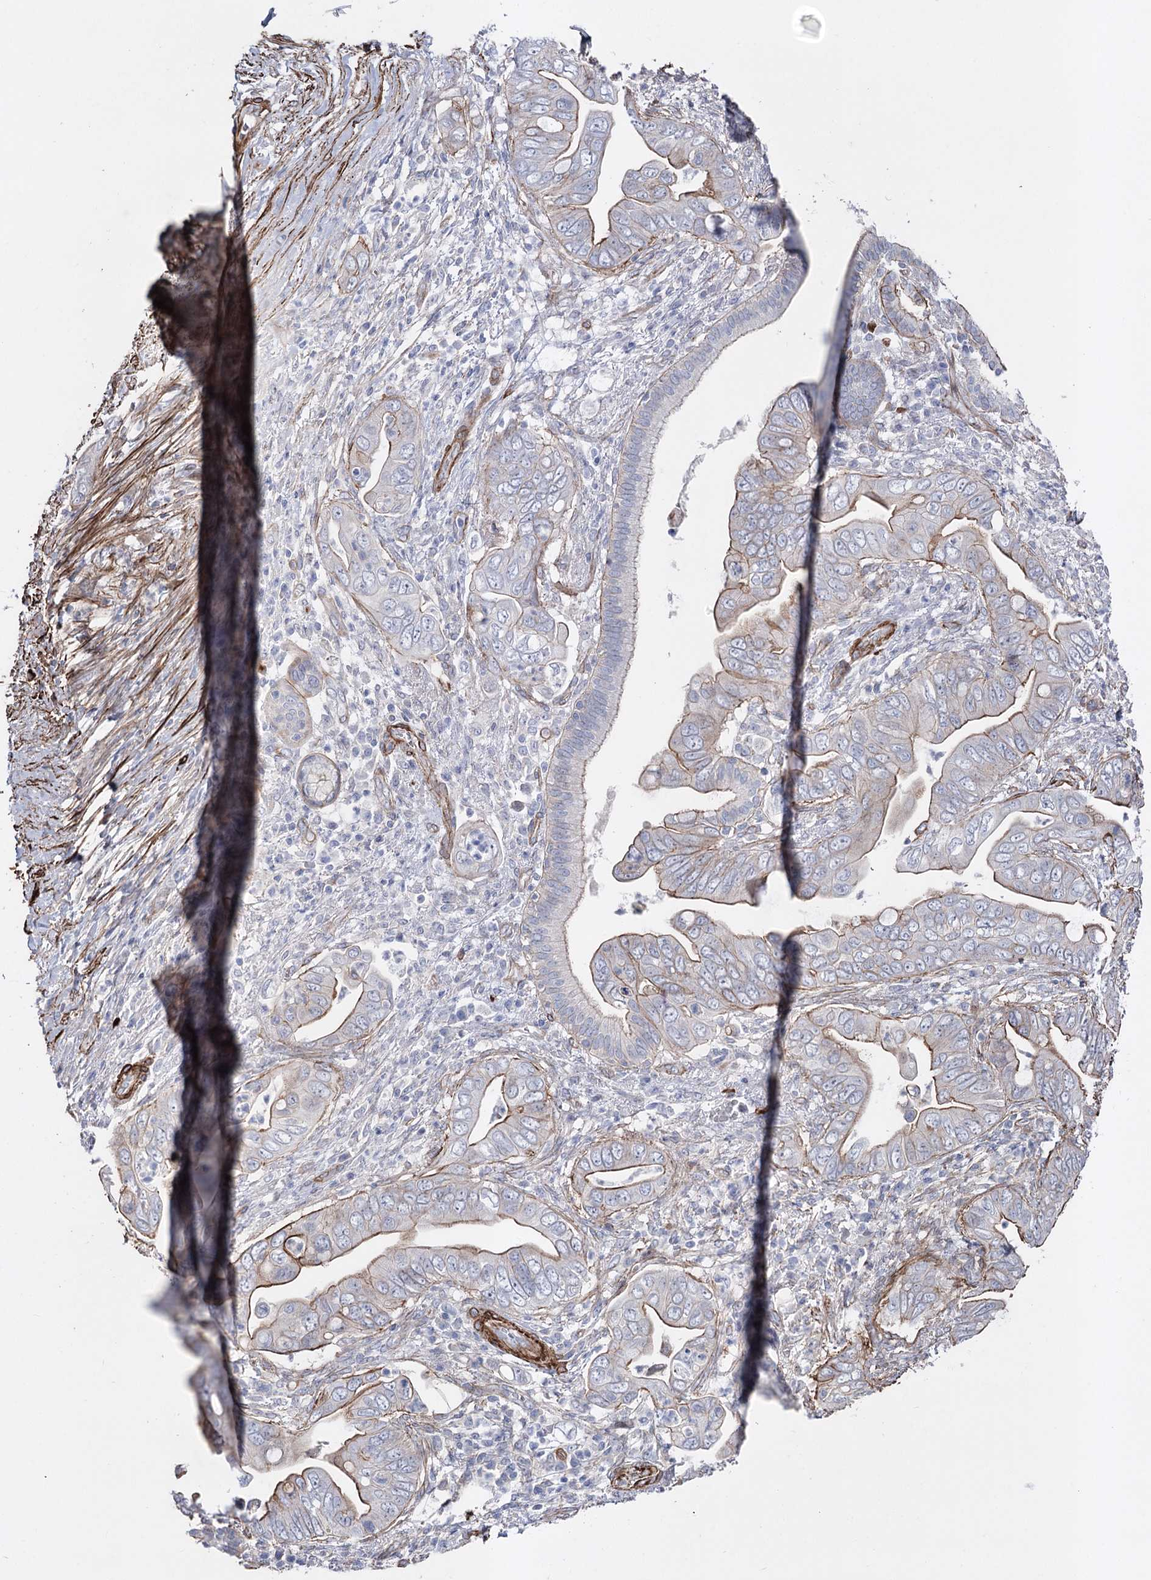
{"staining": {"intensity": "moderate", "quantity": "25%-75%", "location": "cytoplasmic/membranous"}, "tissue": "pancreatic cancer", "cell_type": "Tumor cells", "image_type": "cancer", "snomed": [{"axis": "morphology", "description": "Adenocarcinoma, NOS"}, {"axis": "topography", "description": "Pancreas"}], "caption": "A medium amount of moderate cytoplasmic/membranous positivity is present in about 25%-75% of tumor cells in pancreatic cancer (adenocarcinoma) tissue.", "gene": "ARHGAP20", "patient": {"sex": "male", "age": 75}}